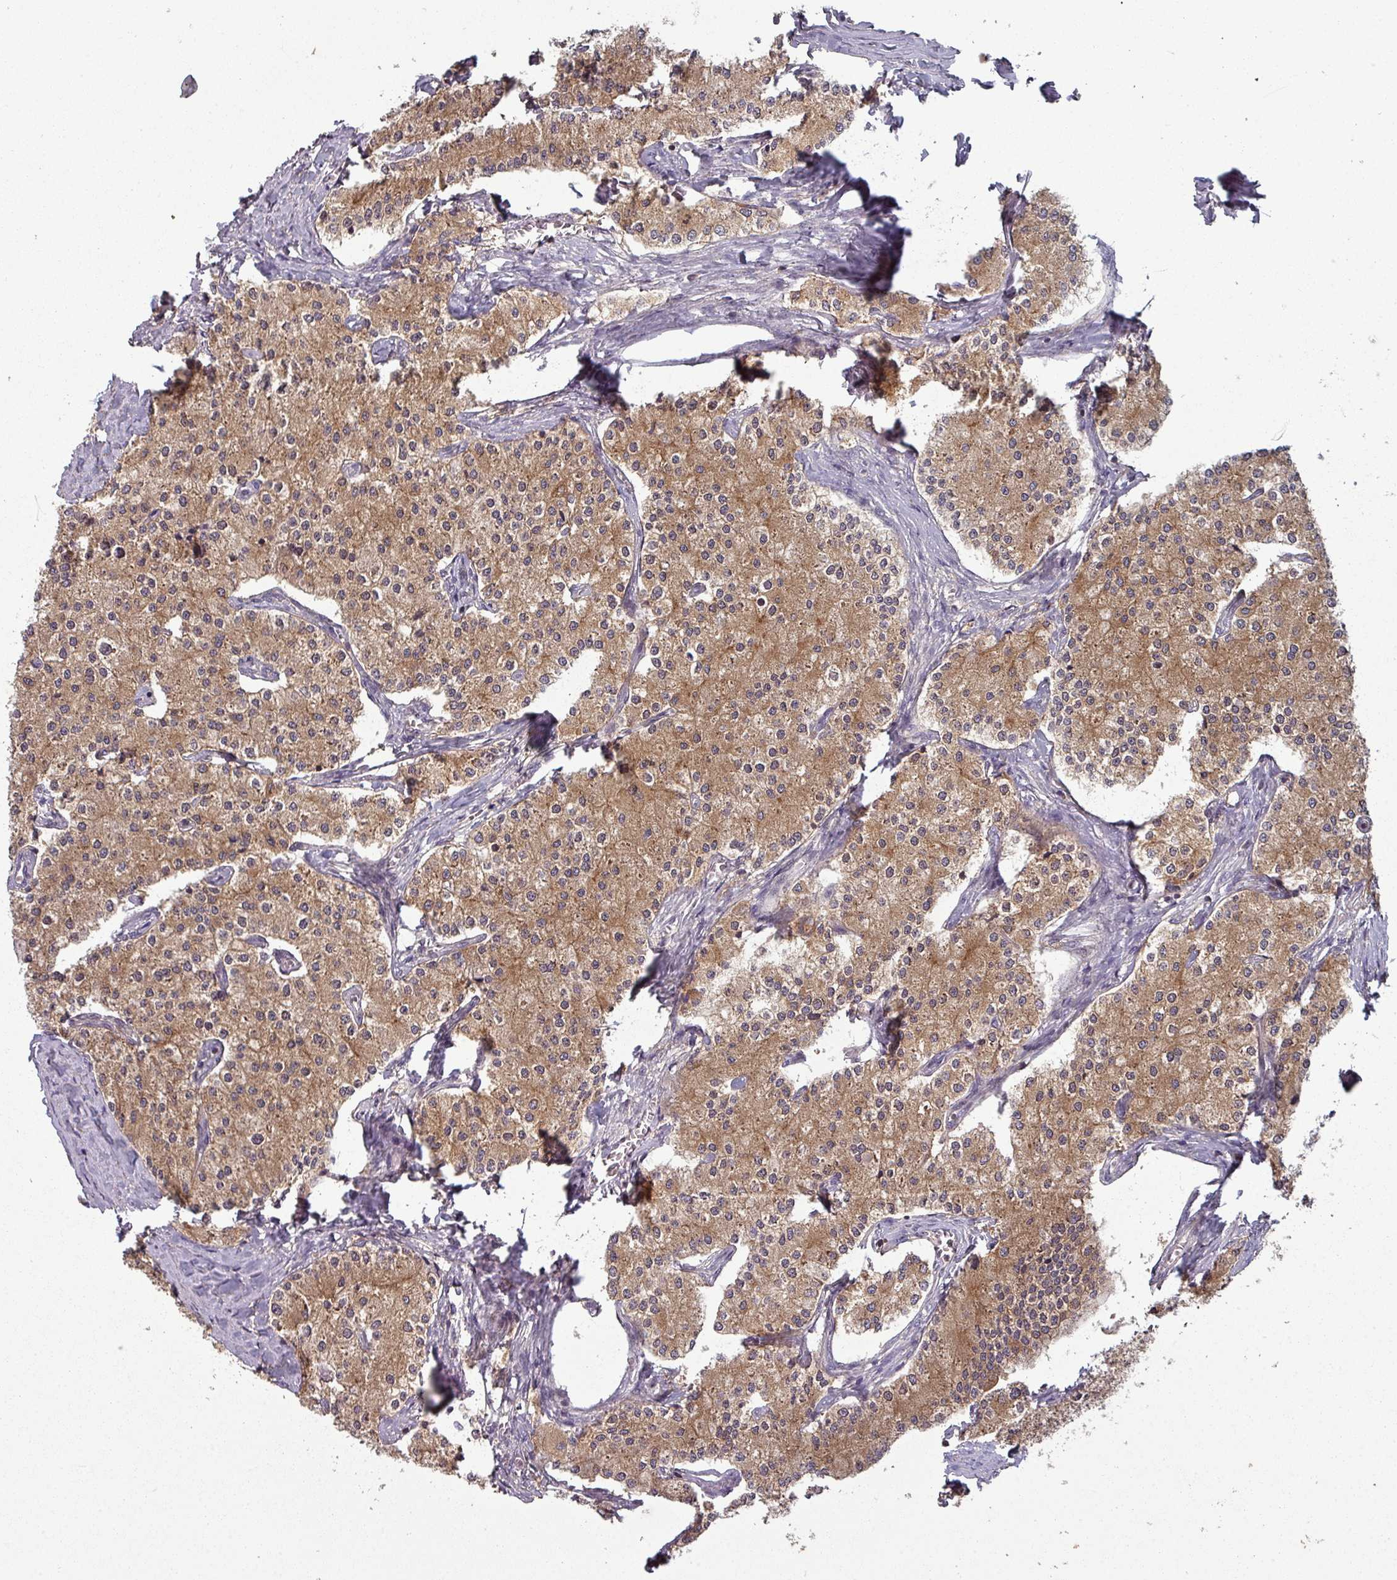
{"staining": {"intensity": "moderate", "quantity": ">75%", "location": "cytoplasmic/membranous"}, "tissue": "carcinoid", "cell_type": "Tumor cells", "image_type": "cancer", "snomed": [{"axis": "morphology", "description": "Carcinoid, malignant, NOS"}, {"axis": "topography", "description": "Colon"}], "caption": "Protein staining by immunohistochemistry (IHC) displays moderate cytoplasmic/membranous staining in about >75% of tumor cells in carcinoid (malignant).", "gene": "GSKIP", "patient": {"sex": "female", "age": 52}}